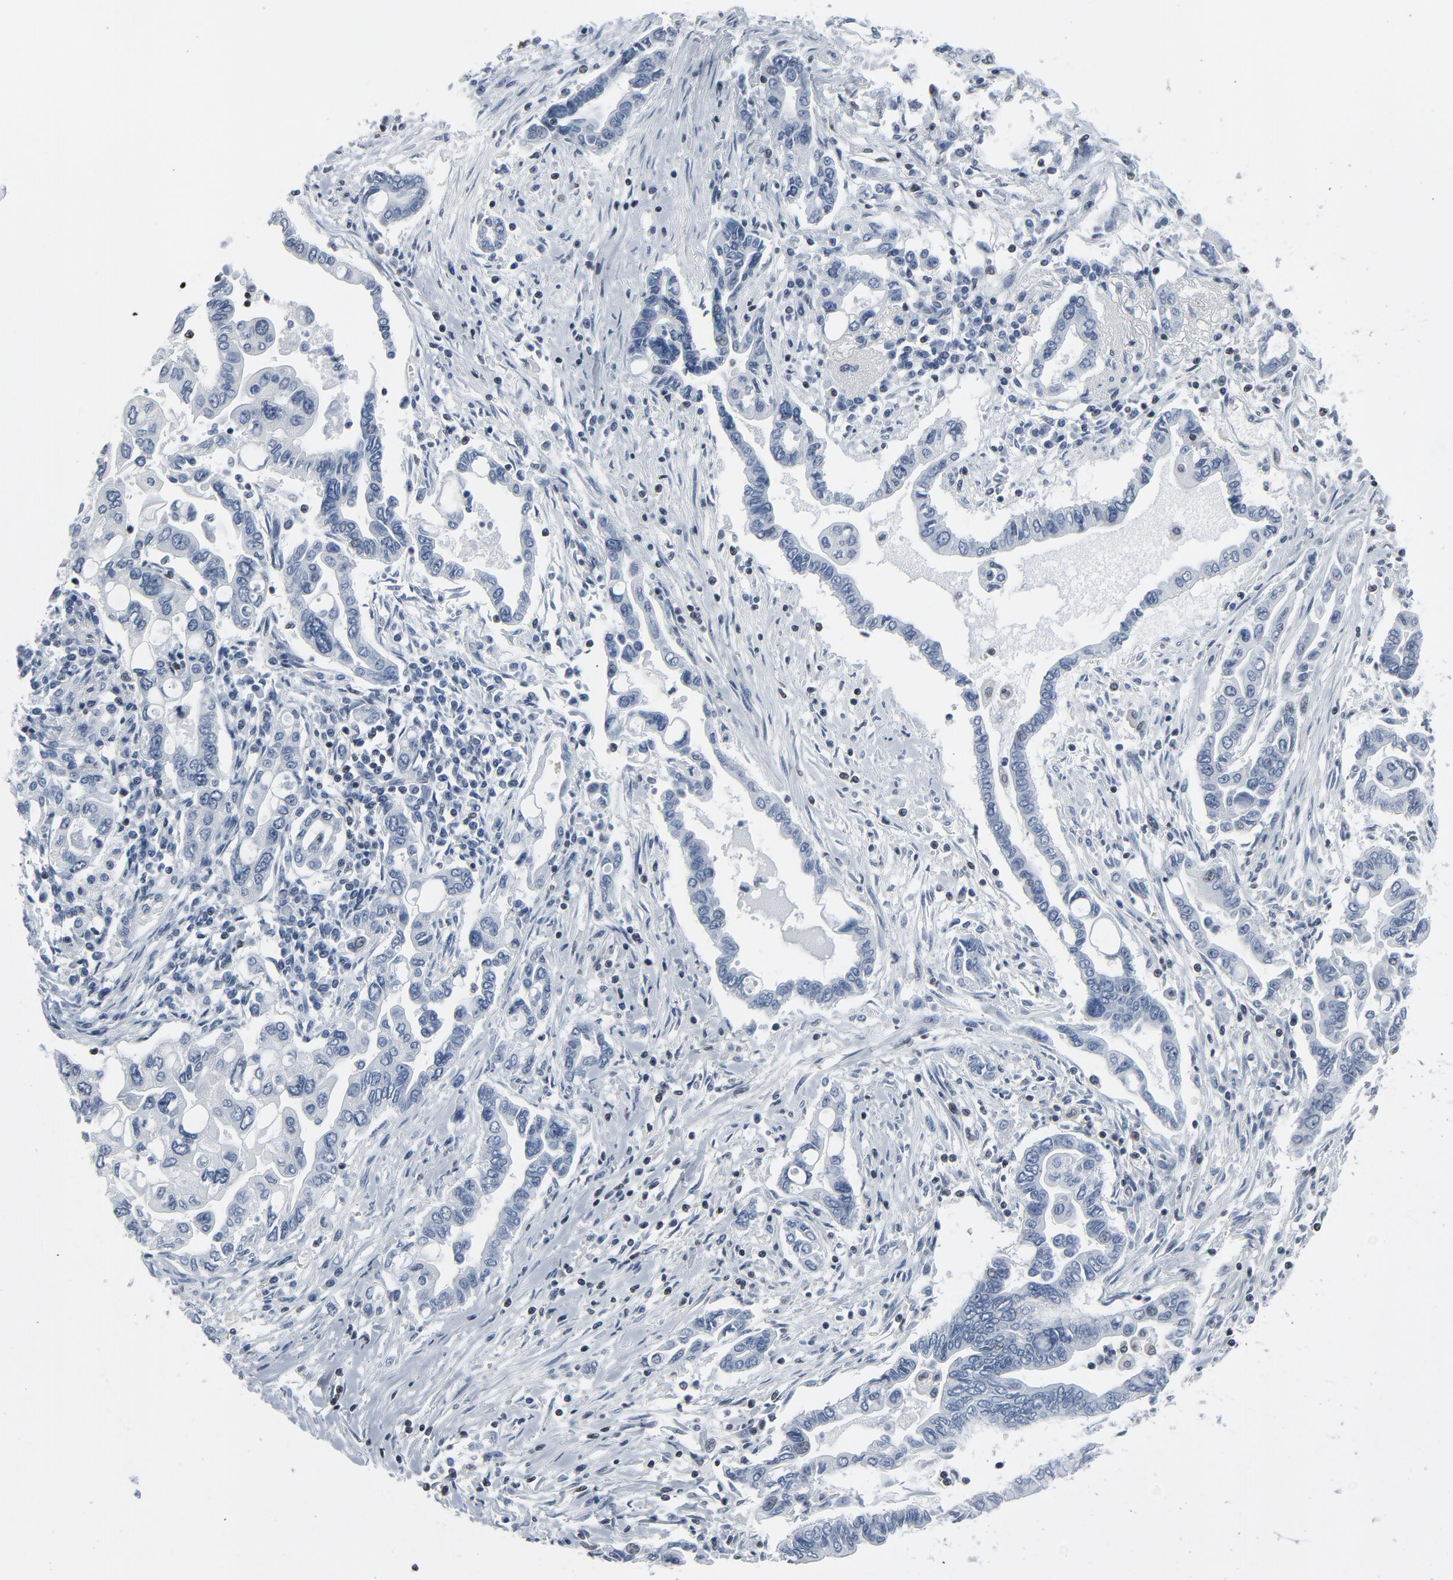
{"staining": {"intensity": "negative", "quantity": "none", "location": "none"}, "tissue": "pancreatic cancer", "cell_type": "Tumor cells", "image_type": "cancer", "snomed": [{"axis": "morphology", "description": "Adenocarcinoma, NOS"}, {"axis": "topography", "description": "Pancreas"}], "caption": "Photomicrograph shows no protein staining in tumor cells of adenocarcinoma (pancreatic) tissue.", "gene": "STAT5A", "patient": {"sex": "female", "age": 57}}